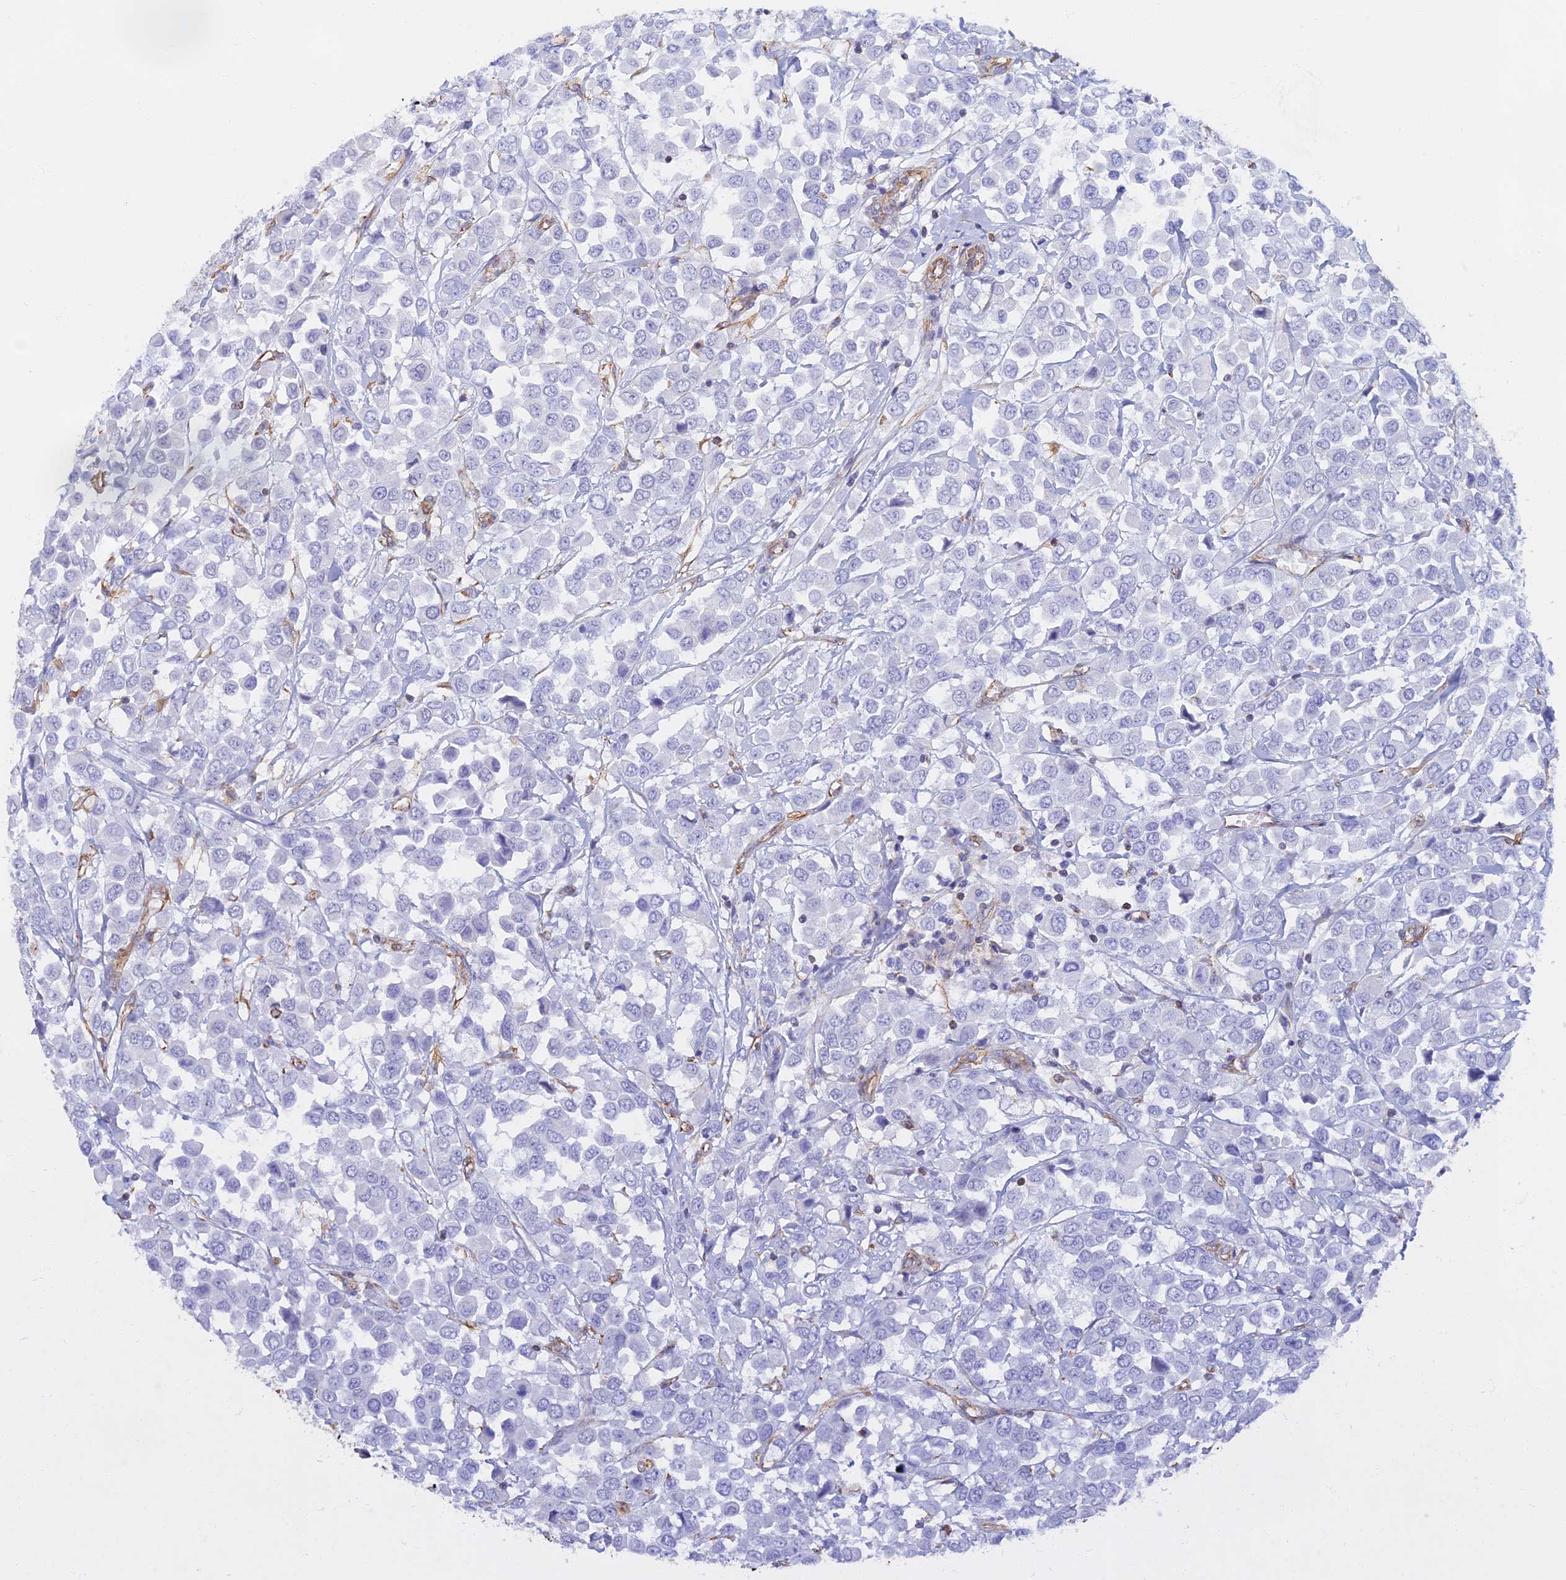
{"staining": {"intensity": "negative", "quantity": "none", "location": "none"}, "tissue": "breast cancer", "cell_type": "Tumor cells", "image_type": "cancer", "snomed": [{"axis": "morphology", "description": "Duct carcinoma"}, {"axis": "topography", "description": "Breast"}], "caption": "The immunohistochemistry (IHC) image has no significant positivity in tumor cells of breast infiltrating ductal carcinoma tissue.", "gene": "RMC1", "patient": {"sex": "female", "age": 61}}